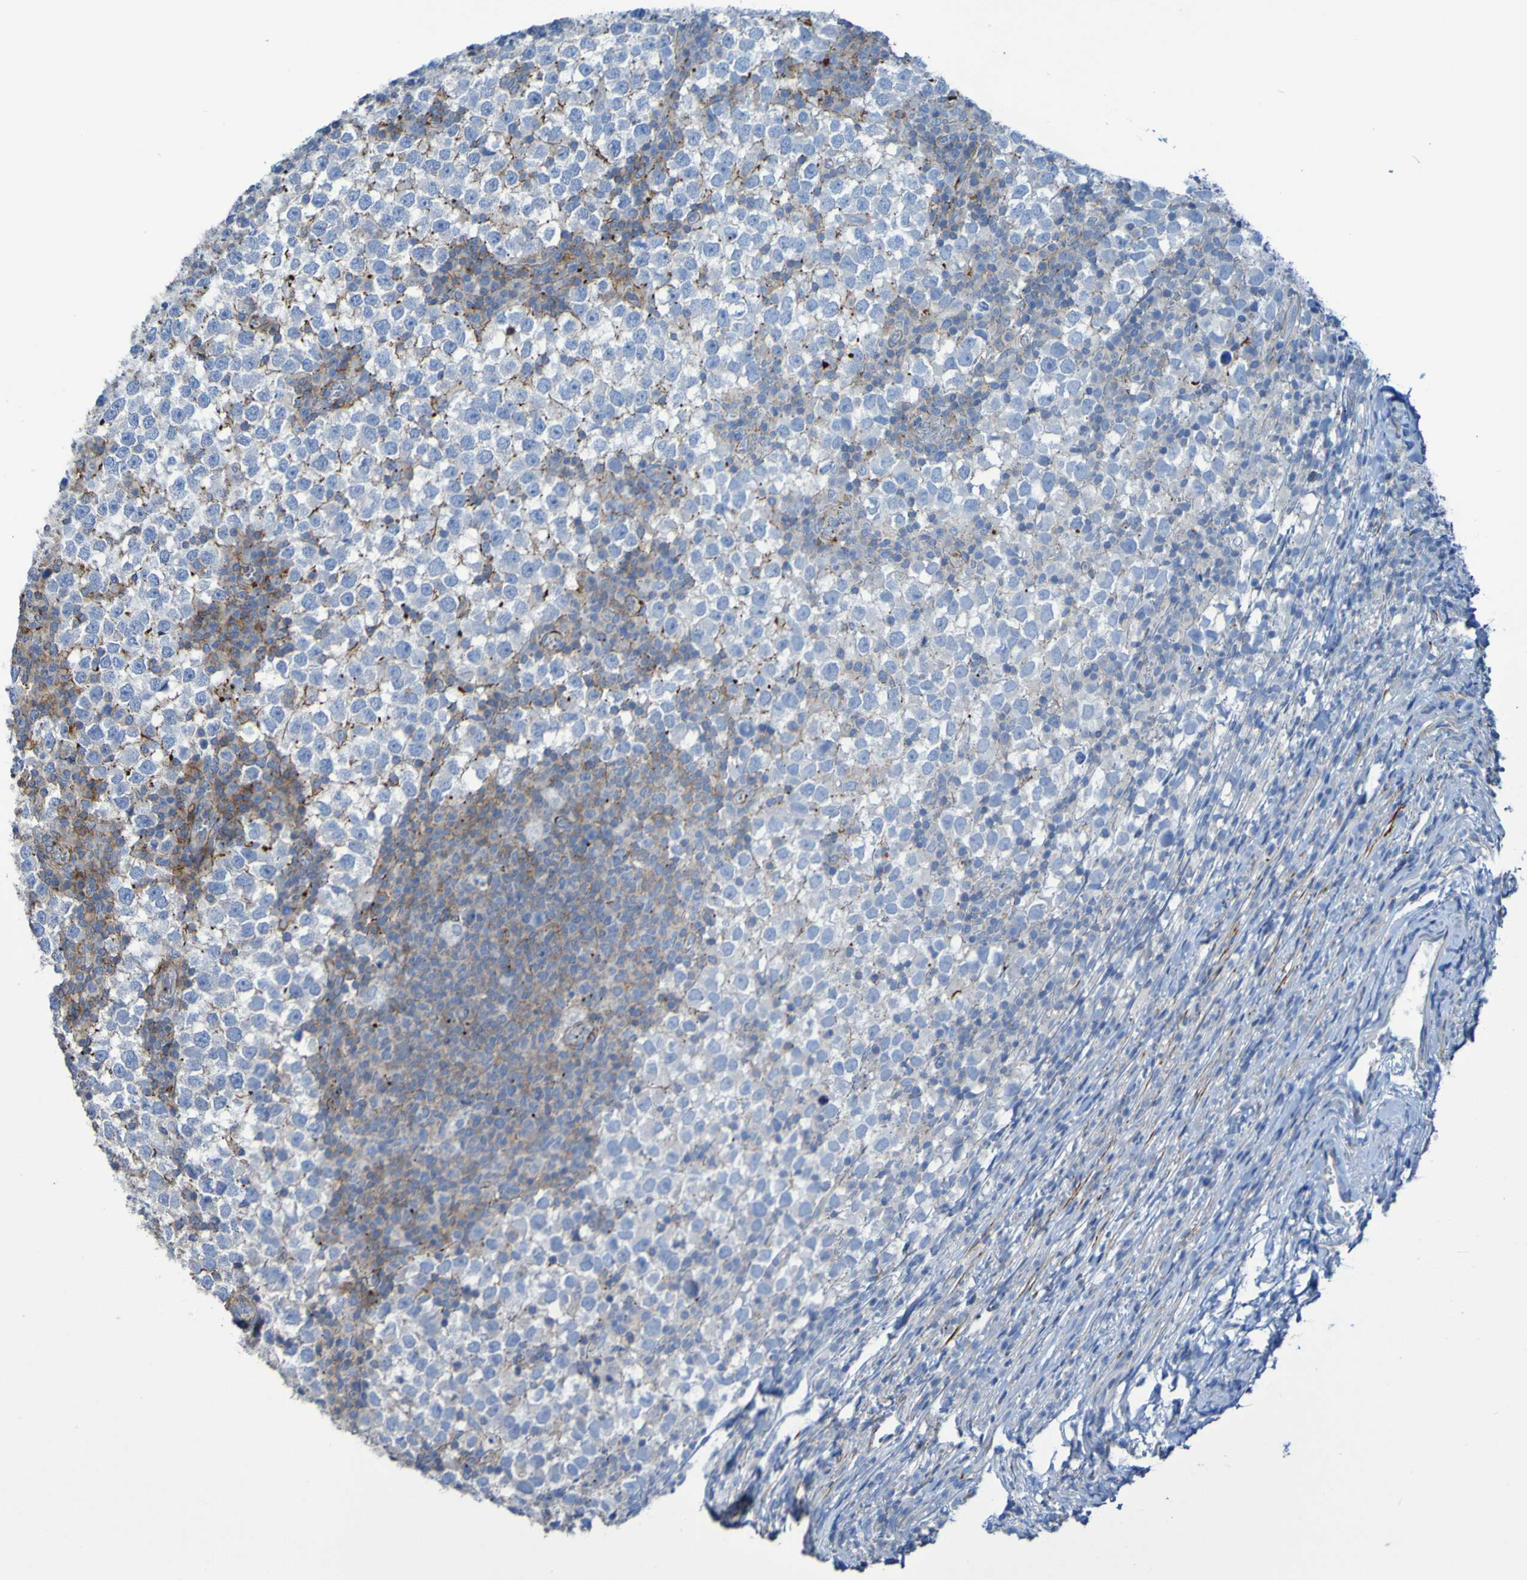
{"staining": {"intensity": "negative", "quantity": "none", "location": "none"}, "tissue": "testis cancer", "cell_type": "Tumor cells", "image_type": "cancer", "snomed": [{"axis": "morphology", "description": "Seminoma, NOS"}, {"axis": "topography", "description": "Testis"}], "caption": "A high-resolution histopathology image shows IHC staining of testis seminoma, which demonstrates no significant expression in tumor cells.", "gene": "RNF182", "patient": {"sex": "male", "age": 65}}